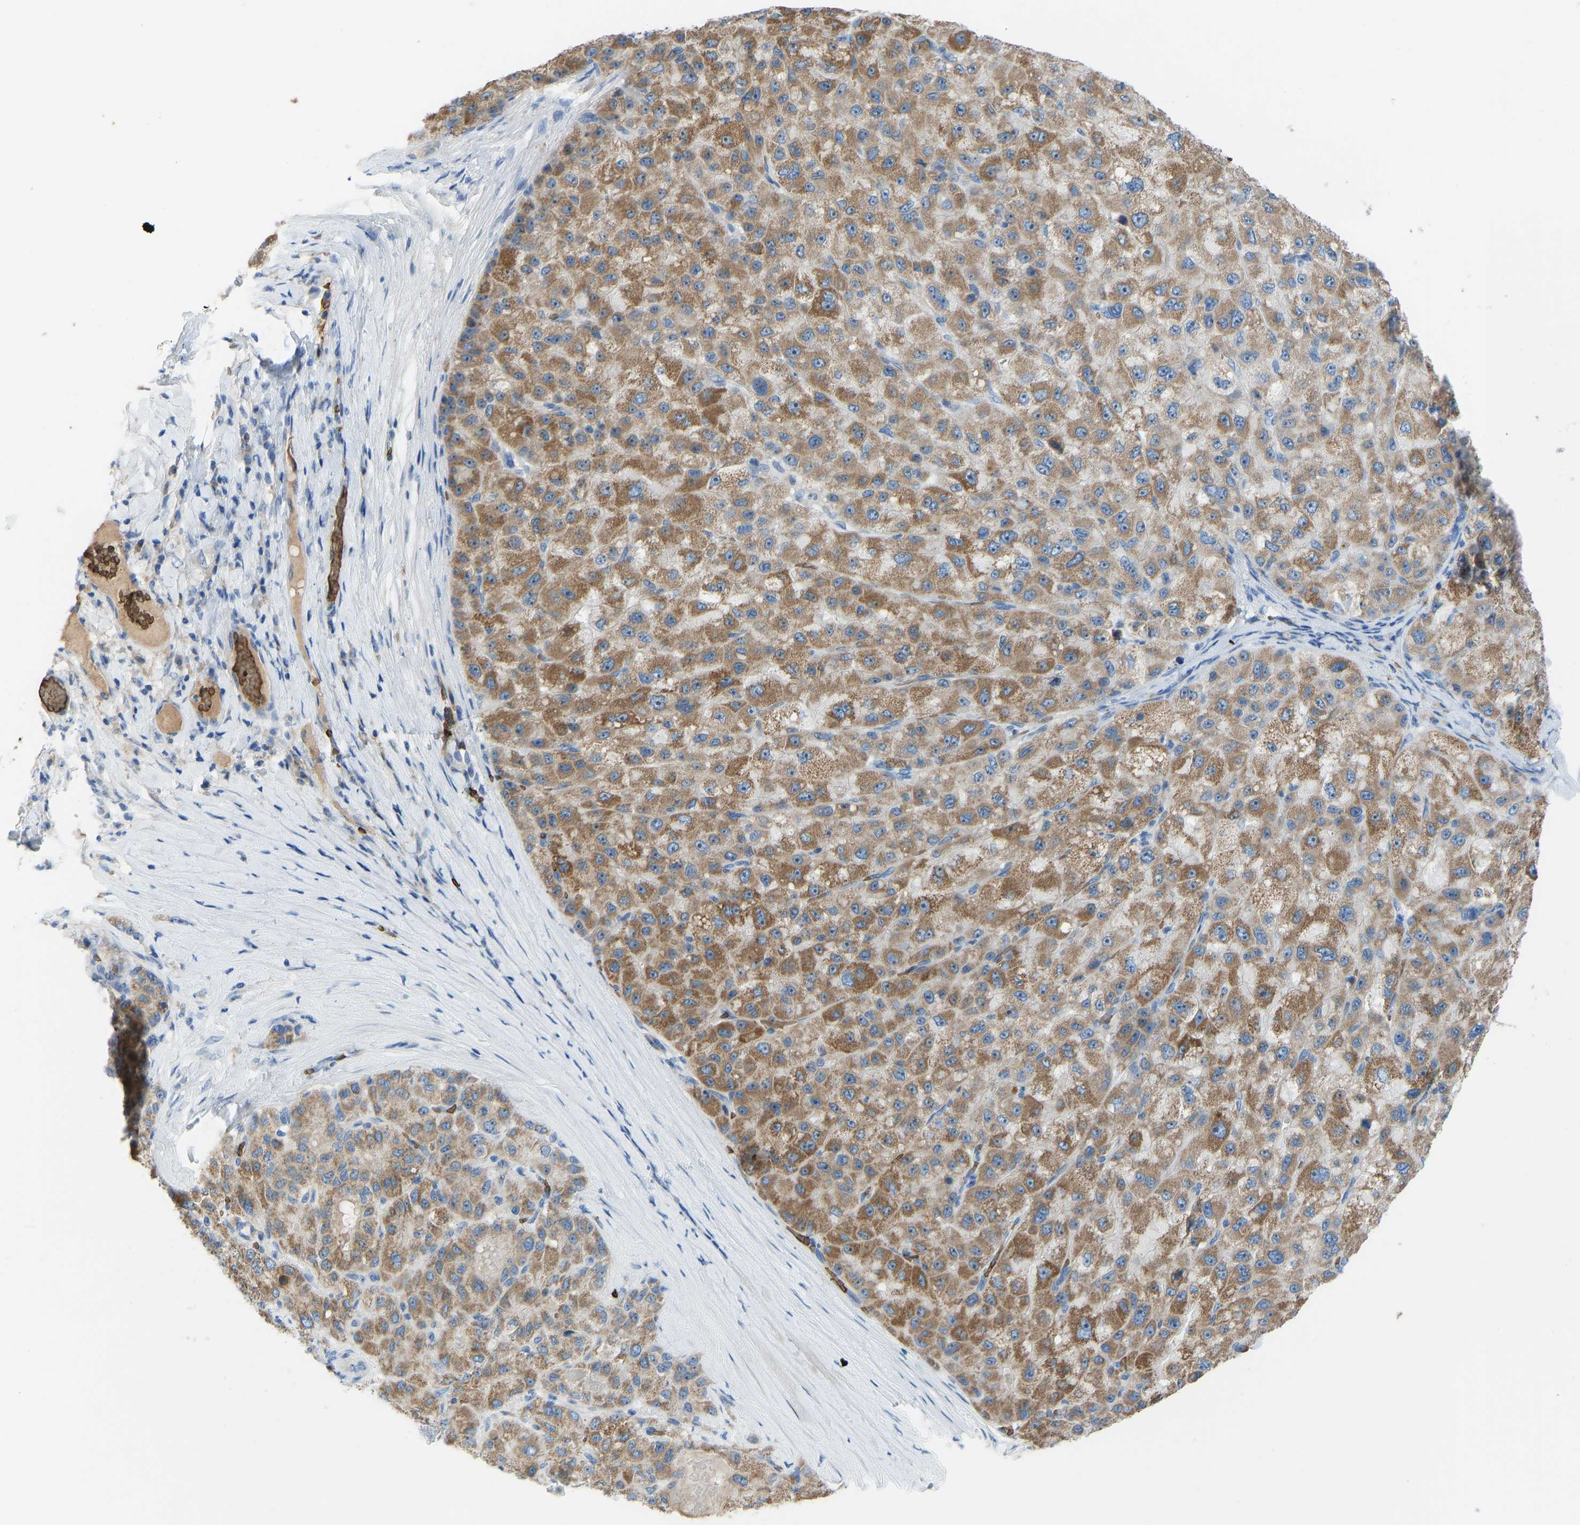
{"staining": {"intensity": "moderate", "quantity": ">75%", "location": "cytoplasmic/membranous"}, "tissue": "liver cancer", "cell_type": "Tumor cells", "image_type": "cancer", "snomed": [{"axis": "morphology", "description": "Carcinoma, Hepatocellular, NOS"}, {"axis": "topography", "description": "Liver"}], "caption": "Immunohistochemistry staining of liver hepatocellular carcinoma, which reveals medium levels of moderate cytoplasmic/membranous expression in approximately >75% of tumor cells indicating moderate cytoplasmic/membranous protein staining. The staining was performed using DAB (brown) for protein detection and nuclei were counterstained in hematoxylin (blue).", "gene": "PIGS", "patient": {"sex": "male", "age": 80}}